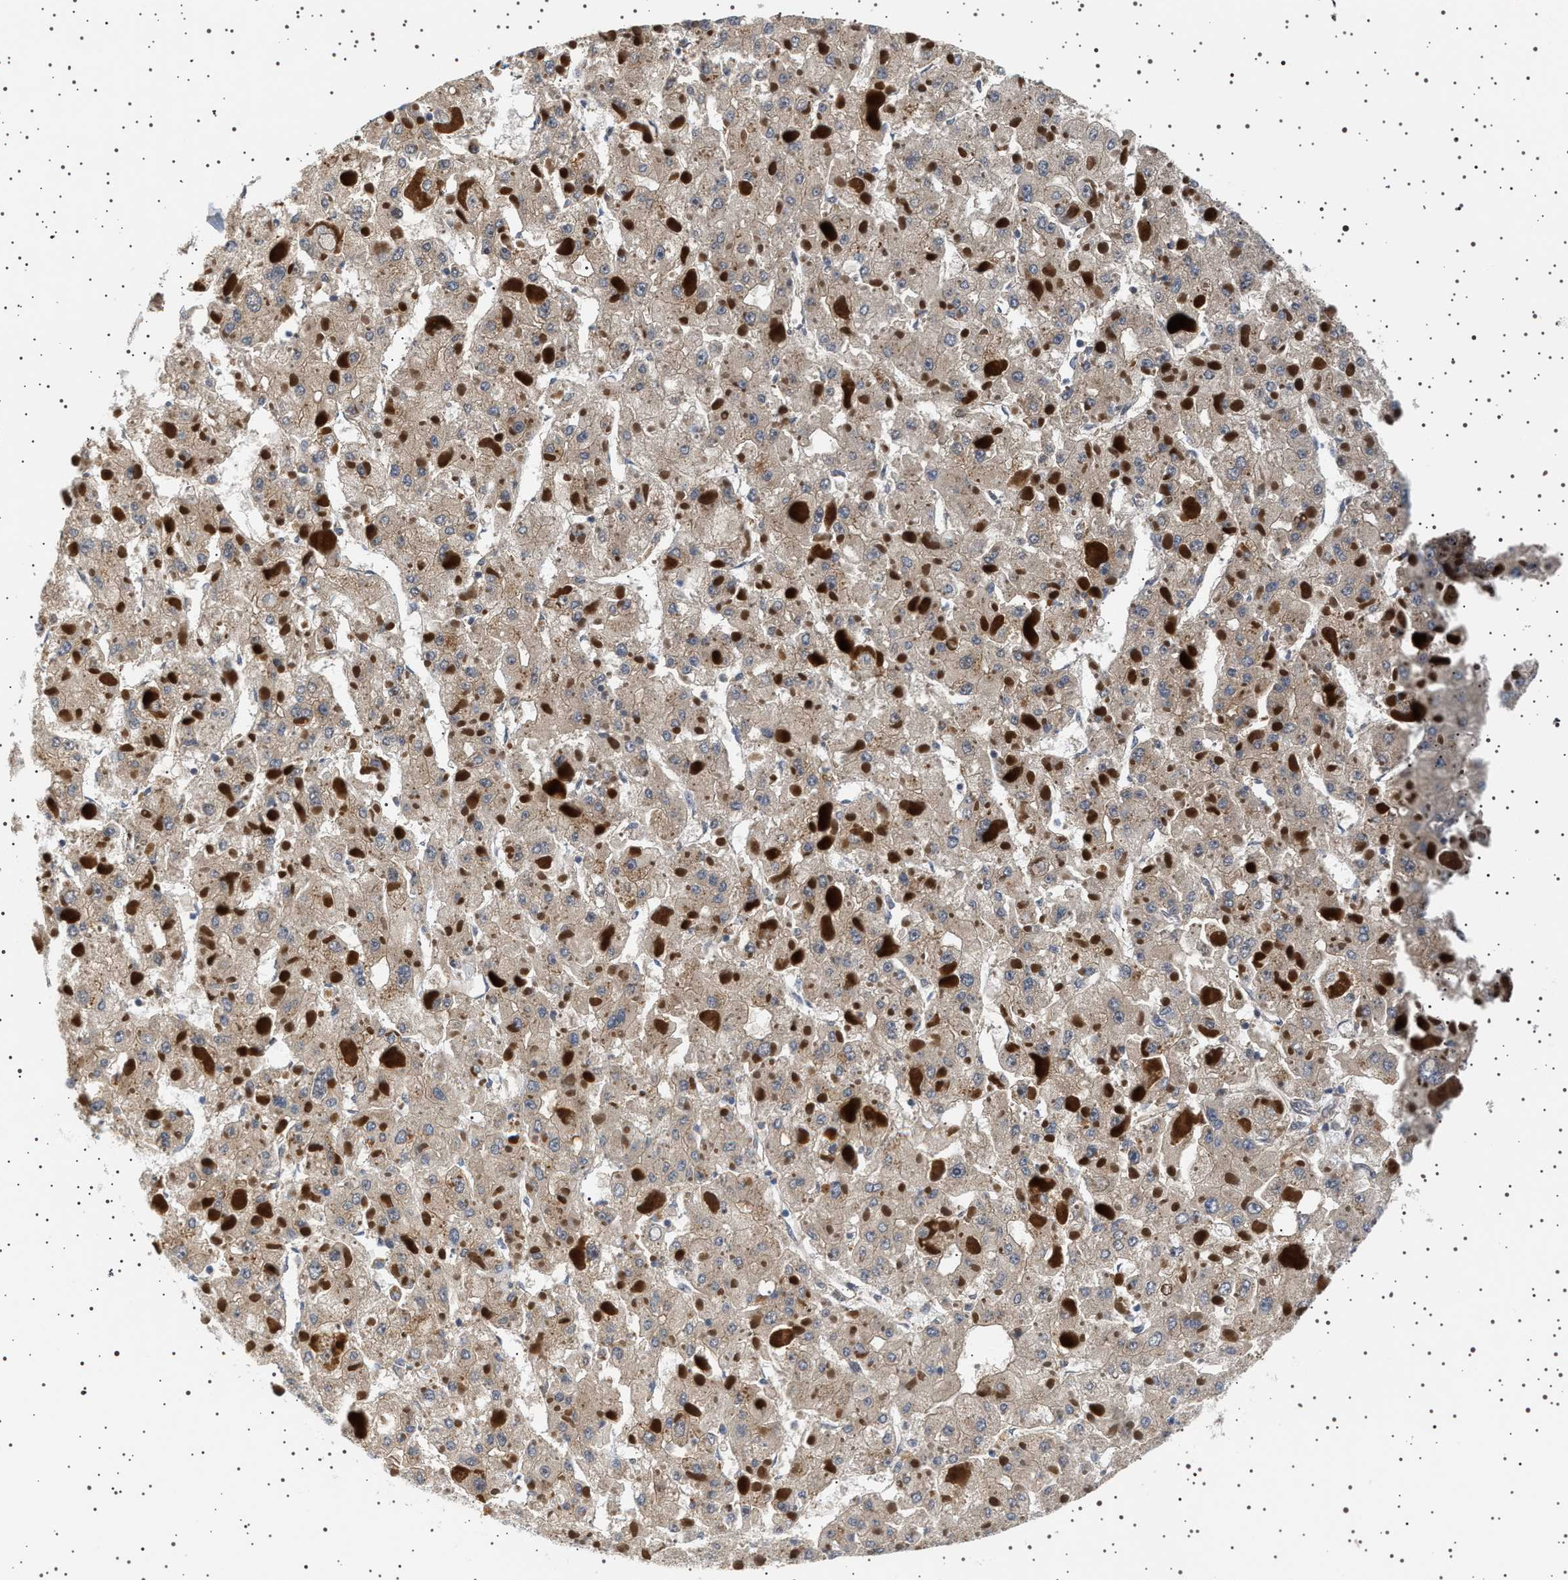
{"staining": {"intensity": "weak", "quantity": ">75%", "location": "cytoplasmic/membranous"}, "tissue": "liver cancer", "cell_type": "Tumor cells", "image_type": "cancer", "snomed": [{"axis": "morphology", "description": "Carcinoma, Hepatocellular, NOS"}, {"axis": "topography", "description": "Liver"}], "caption": "Approximately >75% of tumor cells in human liver cancer reveal weak cytoplasmic/membranous protein expression as visualized by brown immunohistochemical staining.", "gene": "BAG3", "patient": {"sex": "female", "age": 73}}